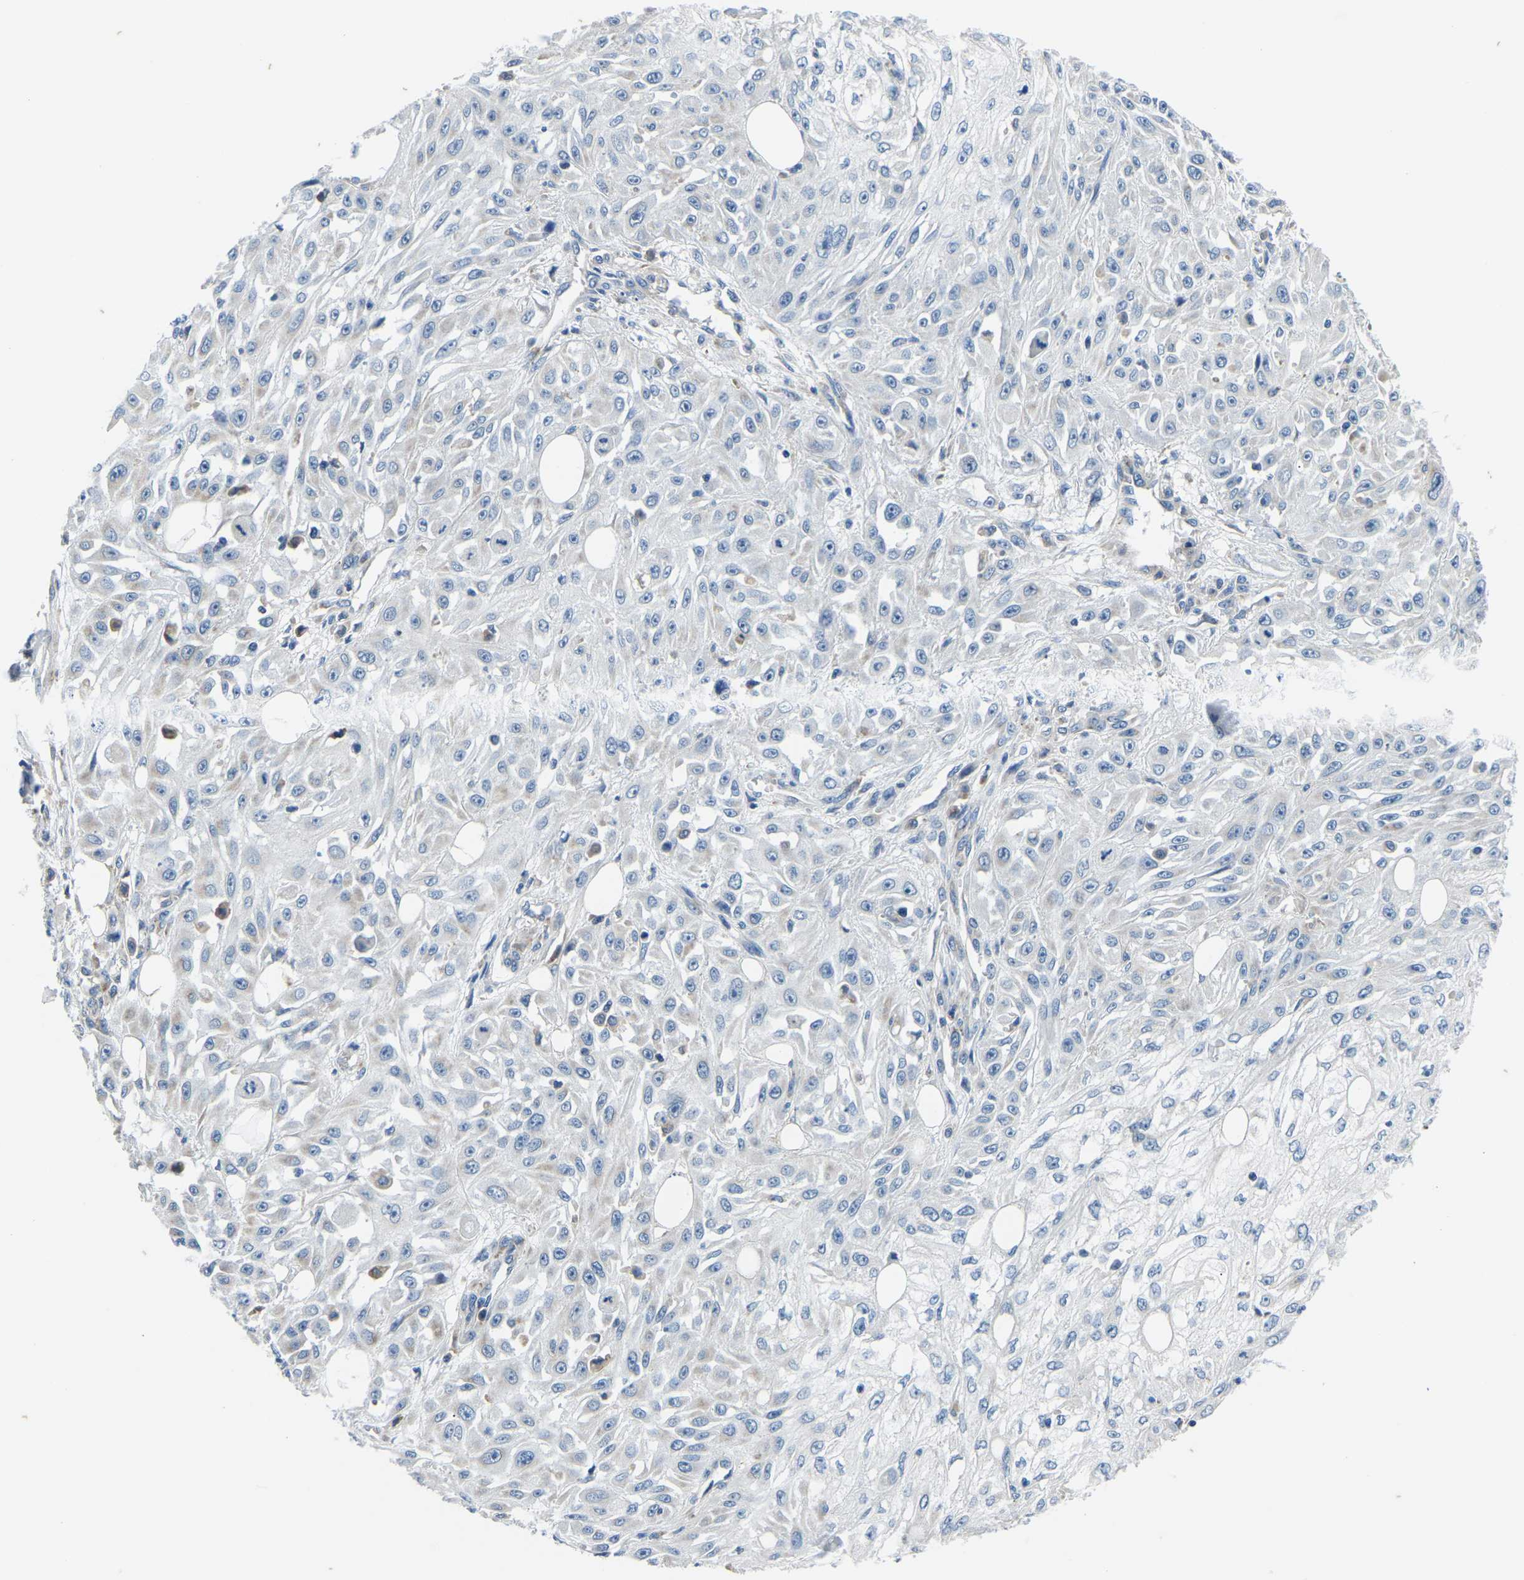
{"staining": {"intensity": "negative", "quantity": "none", "location": "none"}, "tissue": "skin cancer", "cell_type": "Tumor cells", "image_type": "cancer", "snomed": [{"axis": "morphology", "description": "Squamous cell carcinoma, NOS"}, {"axis": "morphology", "description": "Squamous cell carcinoma, metastatic, NOS"}, {"axis": "topography", "description": "Skin"}, {"axis": "topography", "description": "Lymph node"}], "caption": "Immunohistochemistry (IHC) of human skin cancer demonstrates no expression in tumor cells.", "gene": "LIAS", "patient": {"sex": "male", "age": 75}}